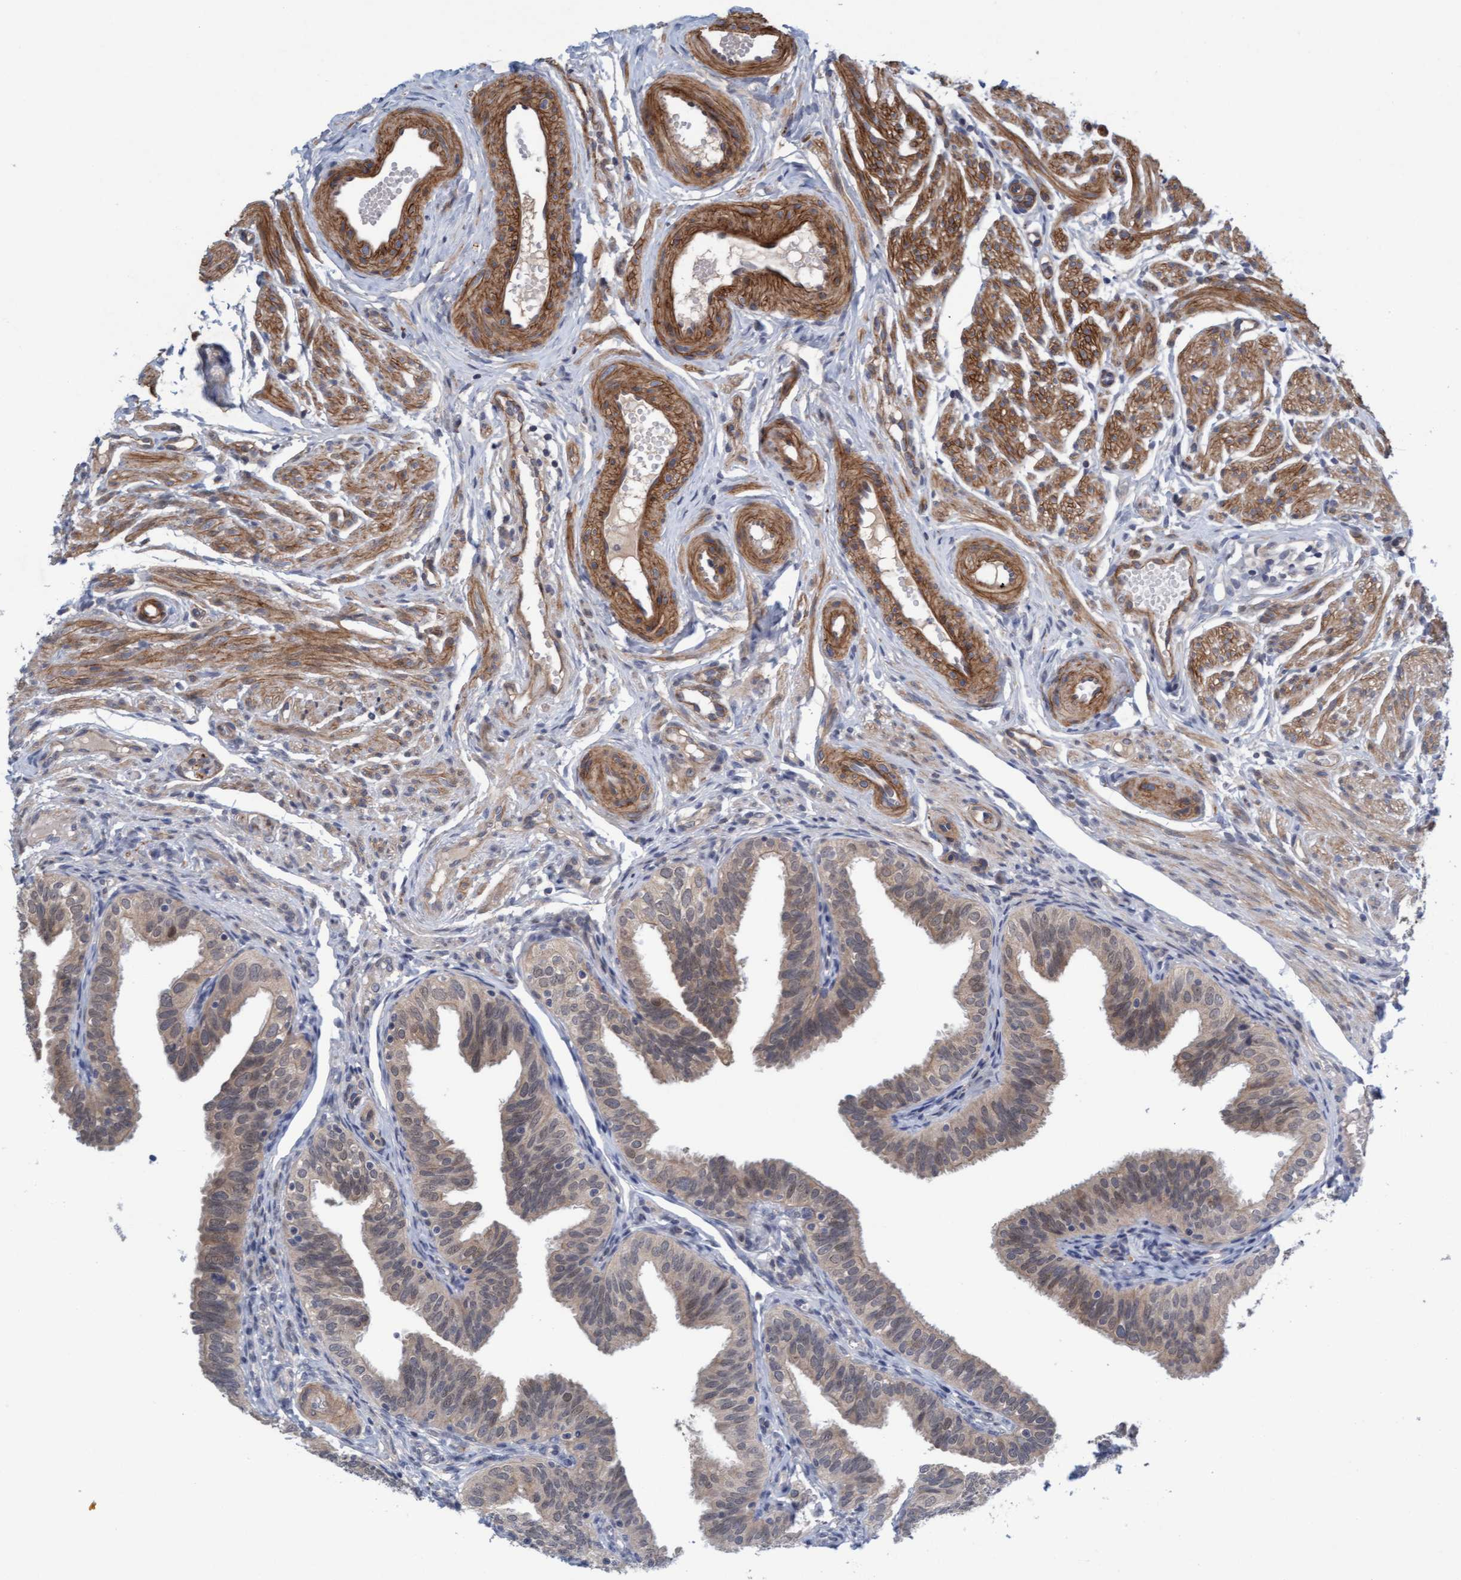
{"staining": {"intensity": "weak", "quantity": "25%-75%", "location": "cytoplasmic/membranous"}, "tissue": "fallopian tube", "cell_type": "Glandular cells", "image_type": "normal", "snomed": [{"axis": "morphology", "description": "Normal tissue, NOS"}, {"axis": "topography", "description": "Fallopian tube"}], "caption": "Immunohistochemistry micrograph of benign human fallopian tube stained for a protein (brown), which shows low levels of weak cytoplasmic/membranous positivity in about 25%-75% of glandular cells.", "gene": "TSTD2", "patient": {"sex": "female", "age": 35}}